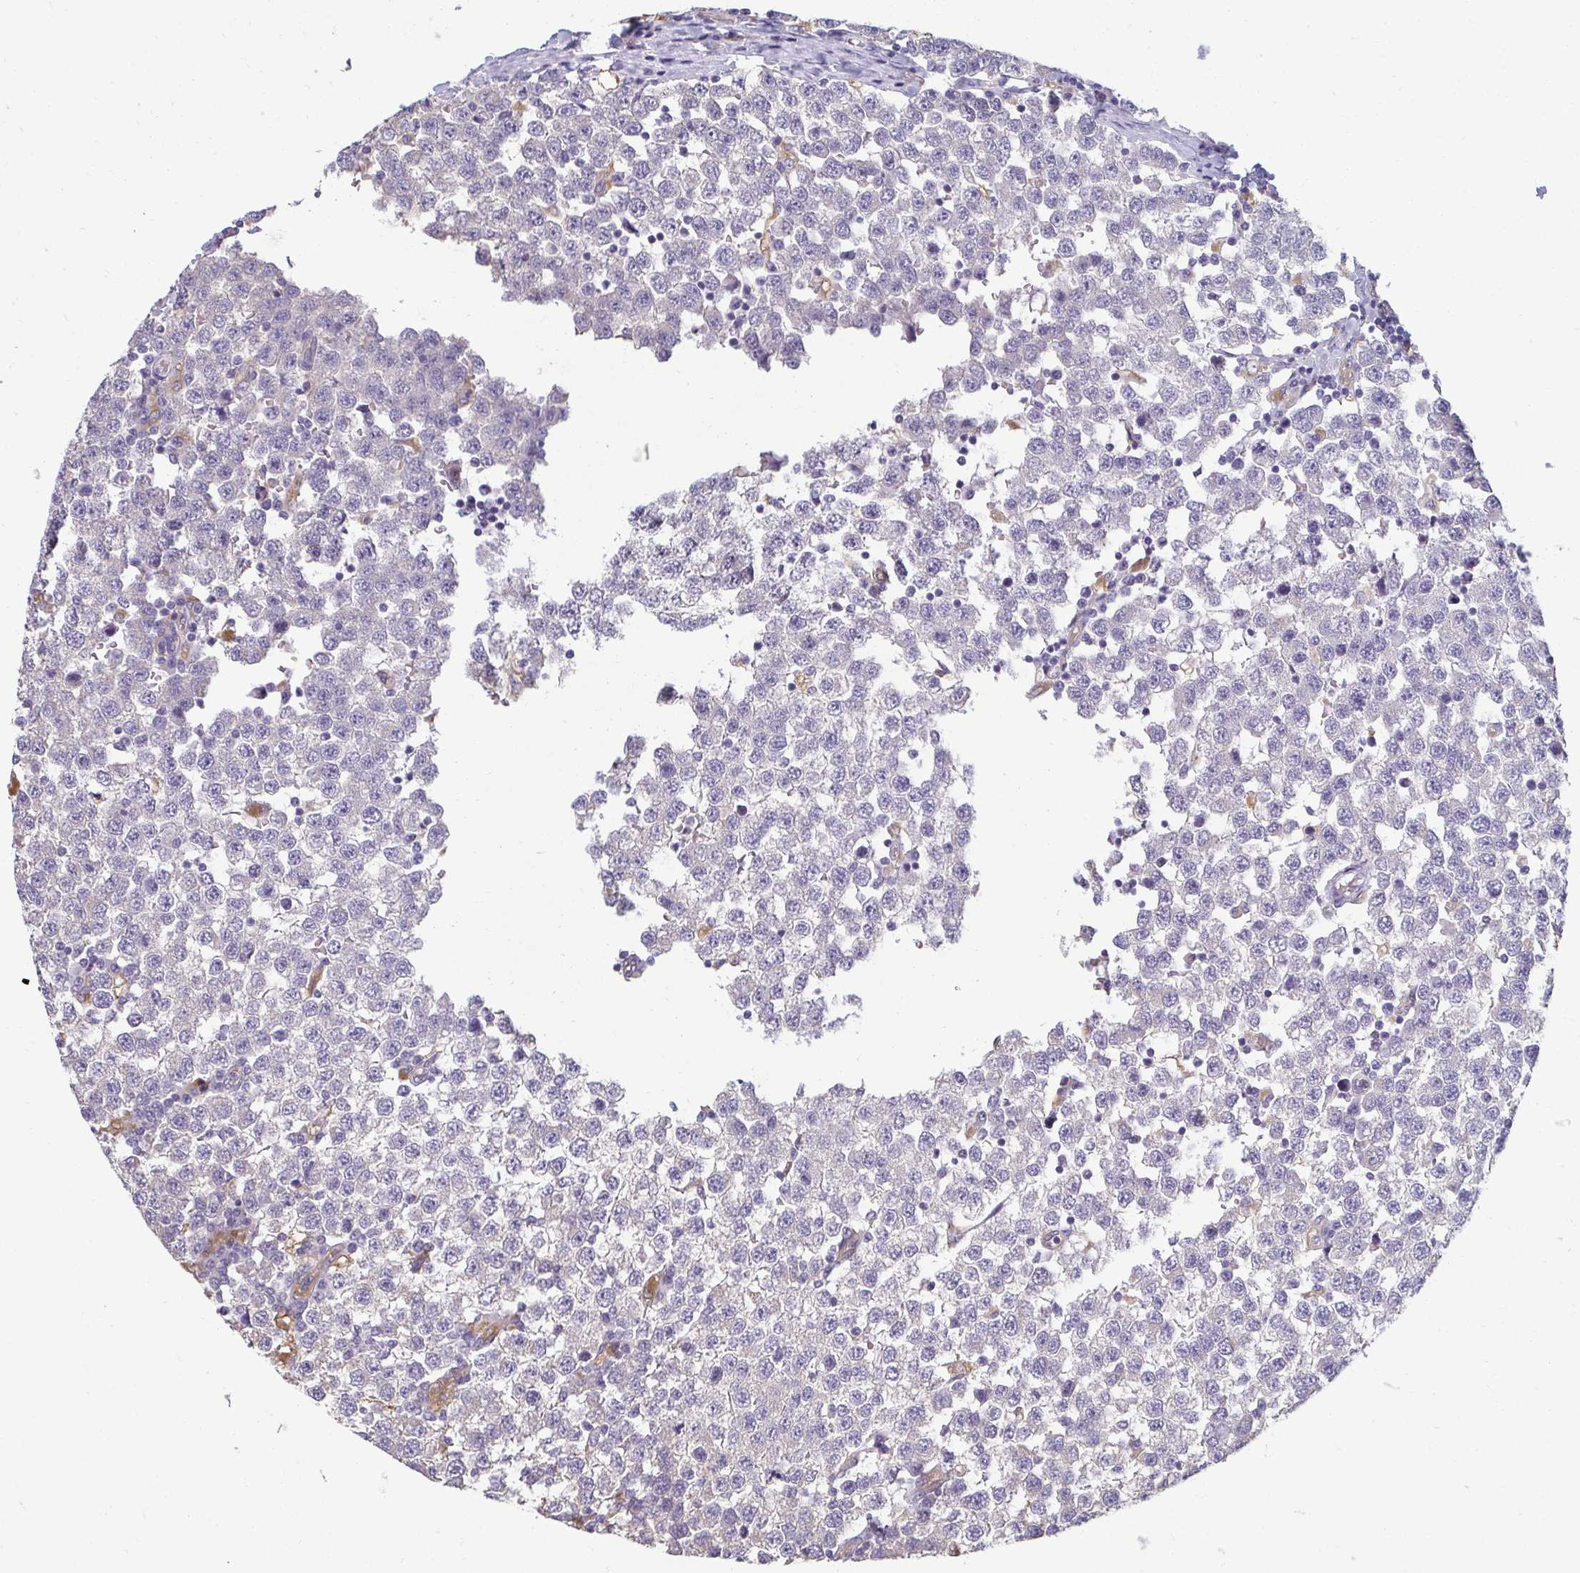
{"staining": {"intensity": "negative", "quantity": "none", "location": "none"}, "tissue": "testis cancer", "cell_type": "Tumor cells", "image_type": "cancer", "snomed": [{"axis": "morphology", "description": "Seminoma, NOS"}, {"axis": "topography", "description": "Testis"}], "caption": "The histopathology image shows no significant staining in tumor cells of testis cancer (seminoma).", "gene": "PDE2A", "patient": {"sex": "male", "age": 34}}